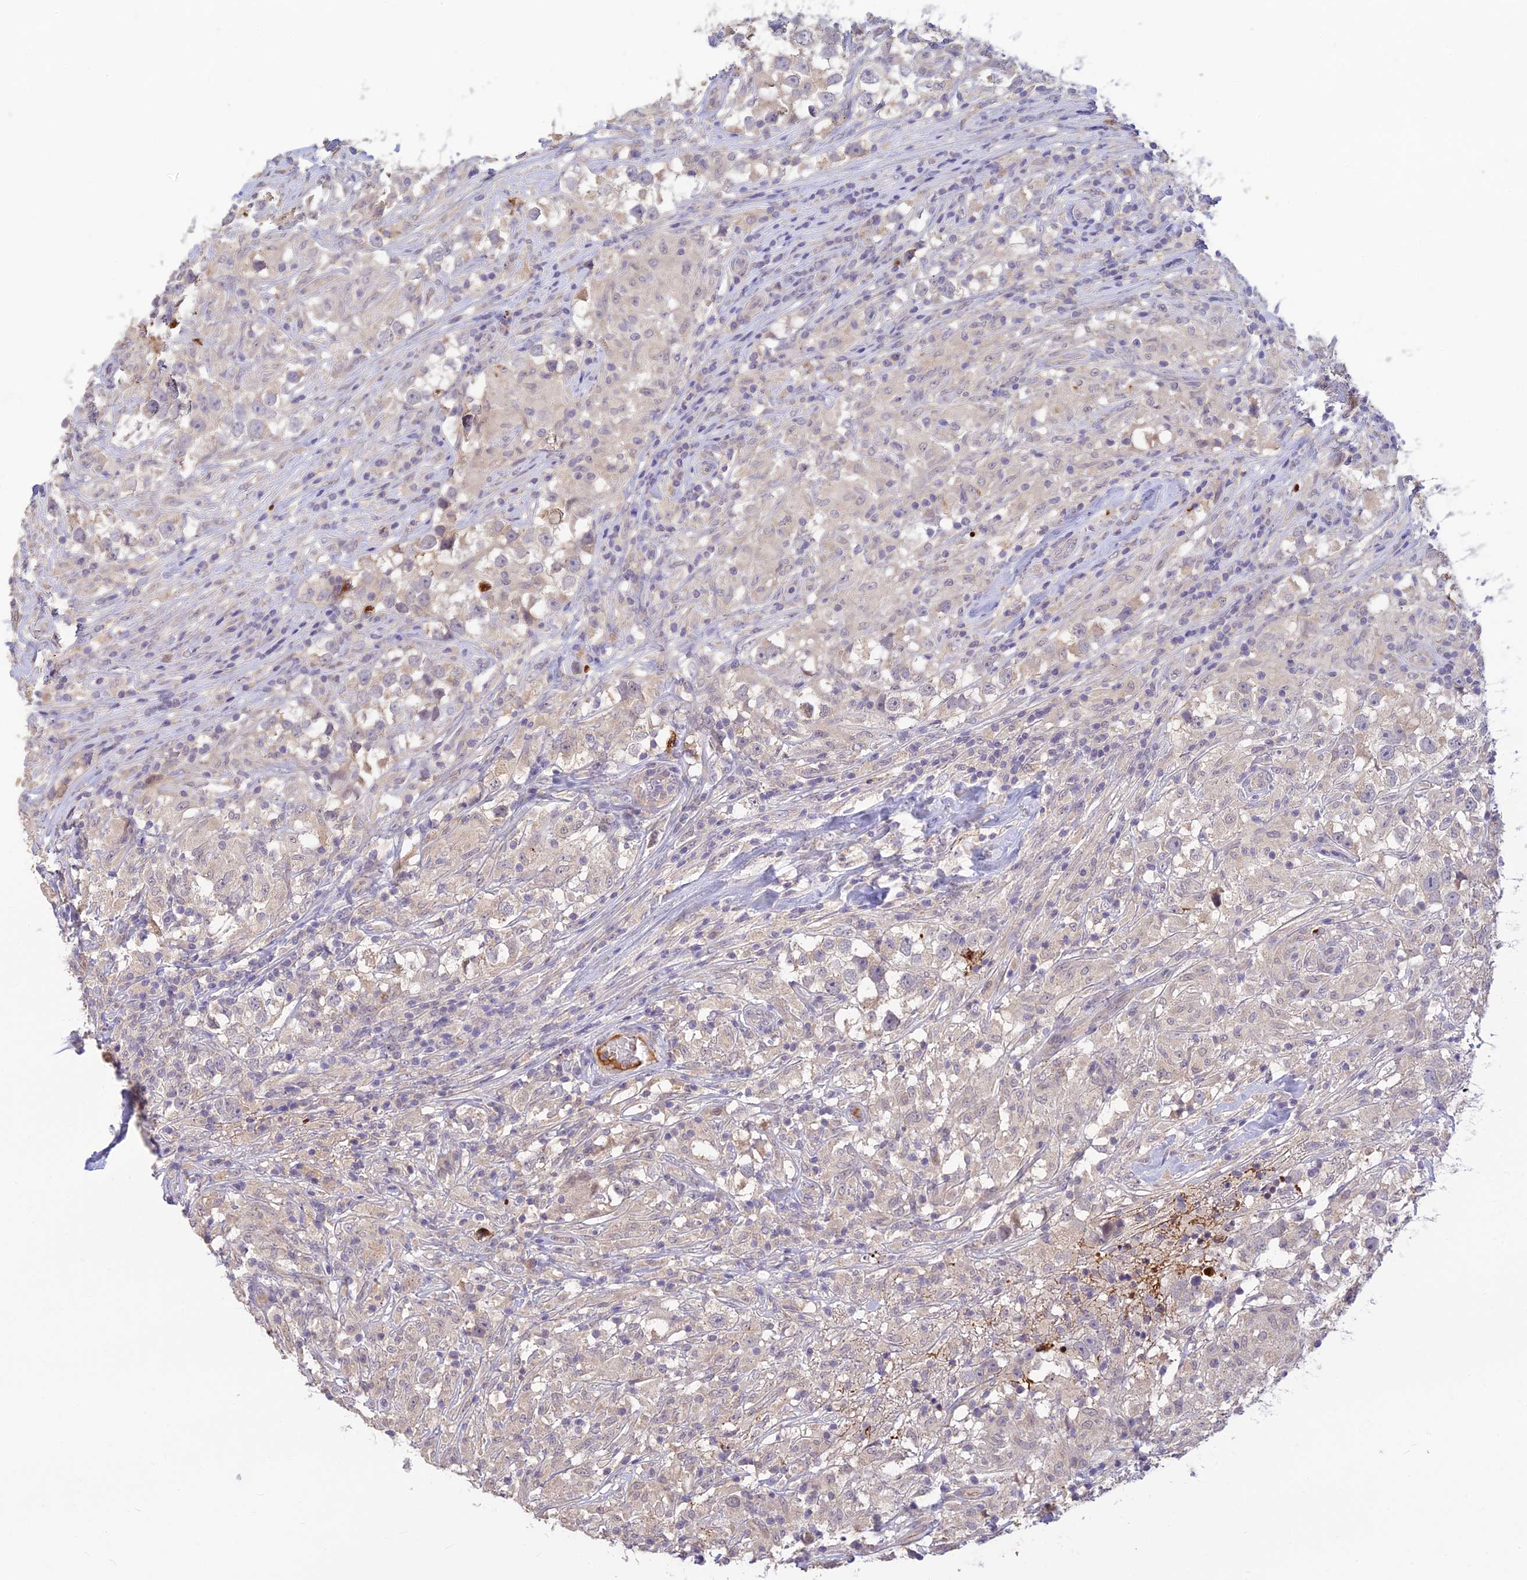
{"staining": {"intensity": "negative", "quantity": "none", "location": "none"}, "tissue": "testis cancer", "cell_type": "Tumor cells", "image_type": "cancer", "snomed": [{"axis": "morphology", "description": "Seminoma, NOS"}, {"axis": "topography", "description": "Testis"}], "caption": "Immunohistochemistry photomicrograph of human testis seminoma stained for a protein (brown), which reveals no expression in tumor cells.", "gene": "ASPDH", "patient": {"sex": "male", "age": 46}}